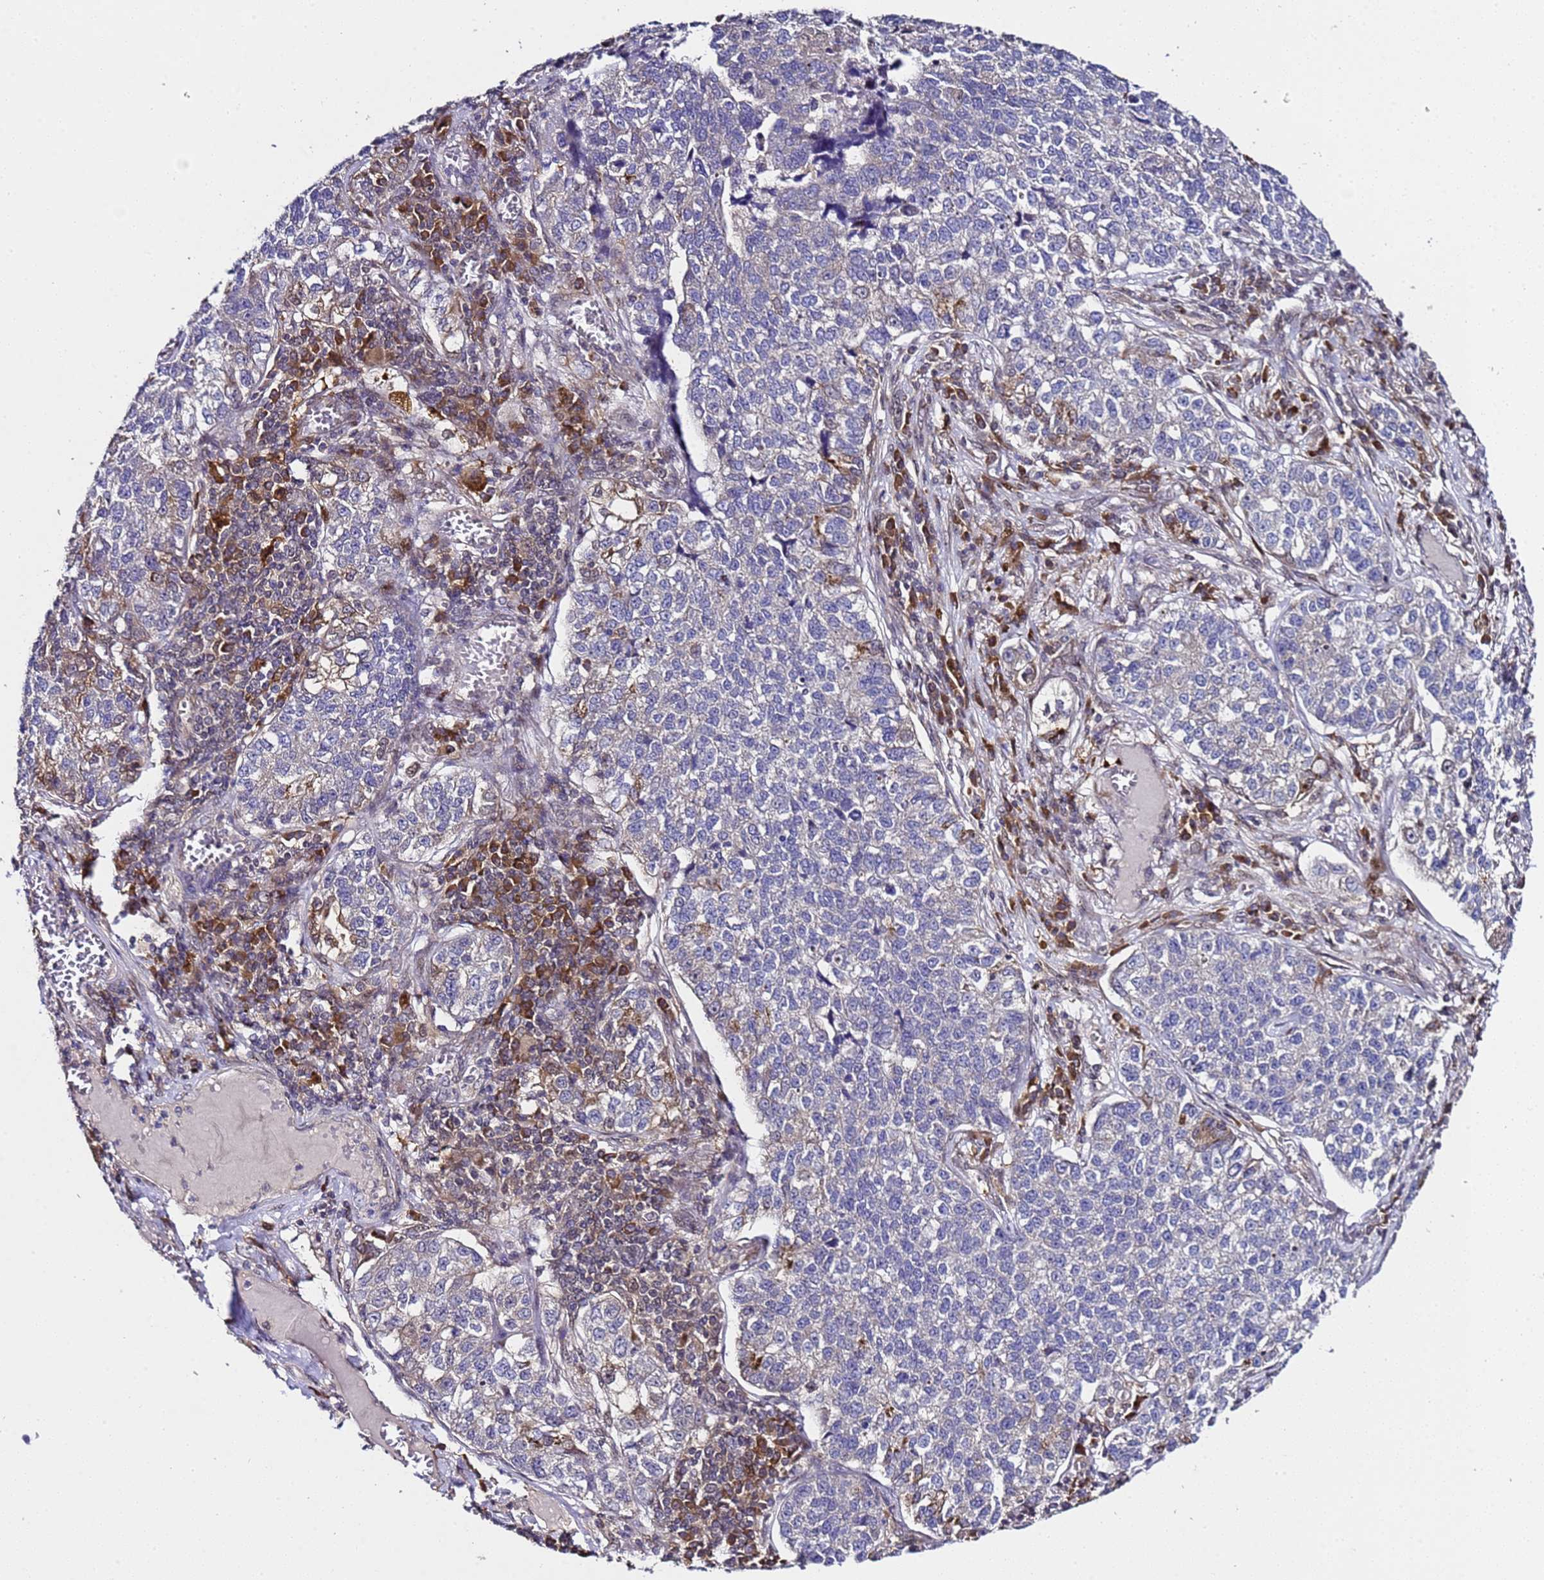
{"staining": {"intensity": "negative", "quantity": "none", "location": "none"}, "tissue": "lung cancer", "cell_type": "Tumor cells", "image_type": "cancer", "snomed": [{"axis": "morphology", "description": "Adenocarcinoma, NOS"}, {"axis": "topography", "description": "Lung"}], "caption": "A micrograph of human lung cancer is negative for staining in tumor cells.", "gene": "ALG3", "patient": {"sex": "male", "age": 49}}